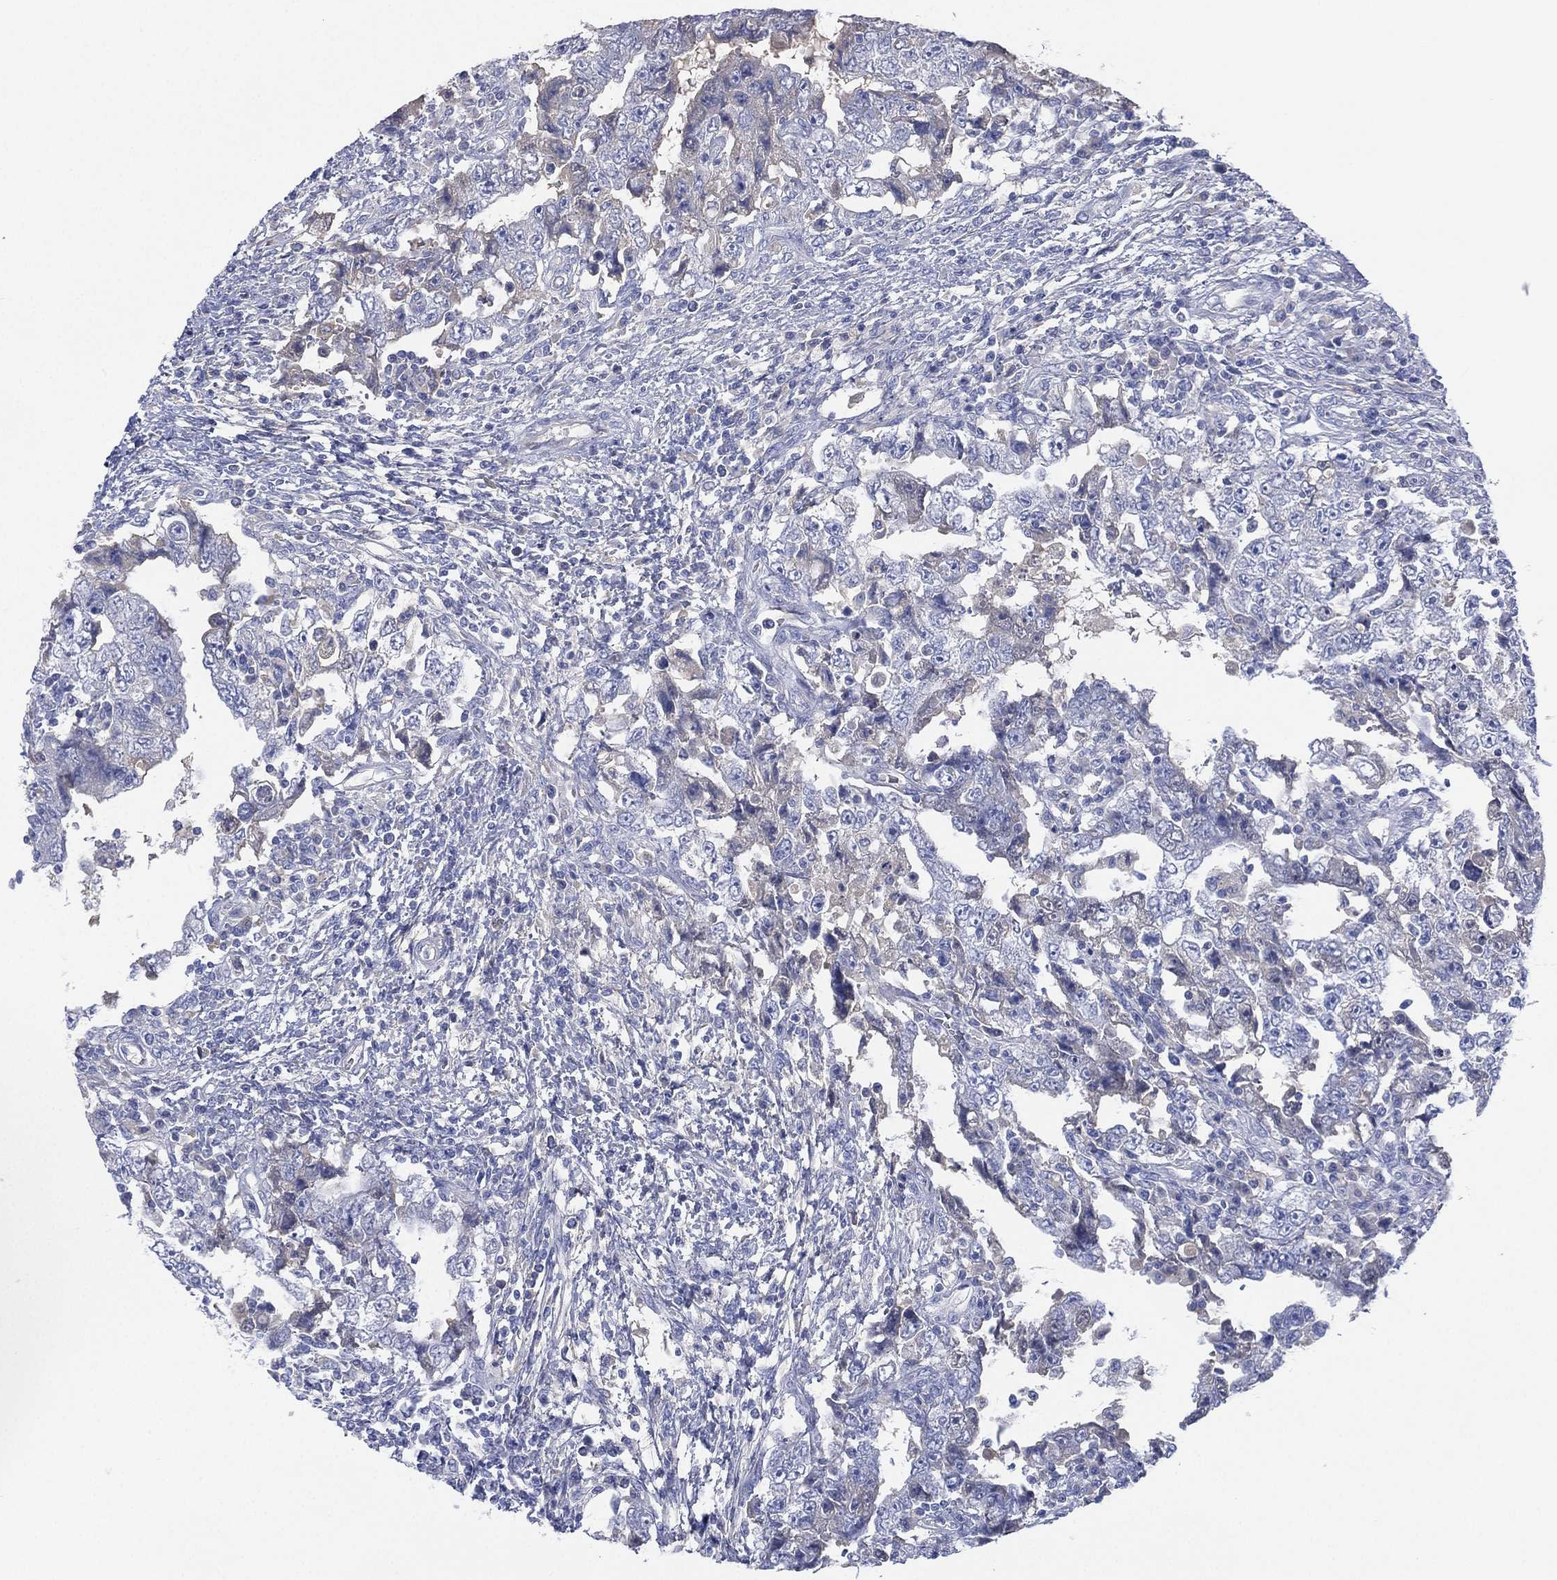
{"staining": {"intensity": "negative", "quantity": "none", "location": "none"}, "tissue": "testis cancer", "cell_type": "Tumor cells", "image_type": "cancer", "snomed": [{"axis": "morphology", "description": "Carcinoma, Embryonal, NOS"}, {"axis": "topography", "description": "Testis"}], "caption": "IHC of testis cancer (embryonal carcinoma) reveals no positivity in tumor cells. (DAB immunohistochemistry visualized using brightfield microscopy, high magnification).", "gene": "CYP2D6", "patient": {"sex": "male", "age": 26}}